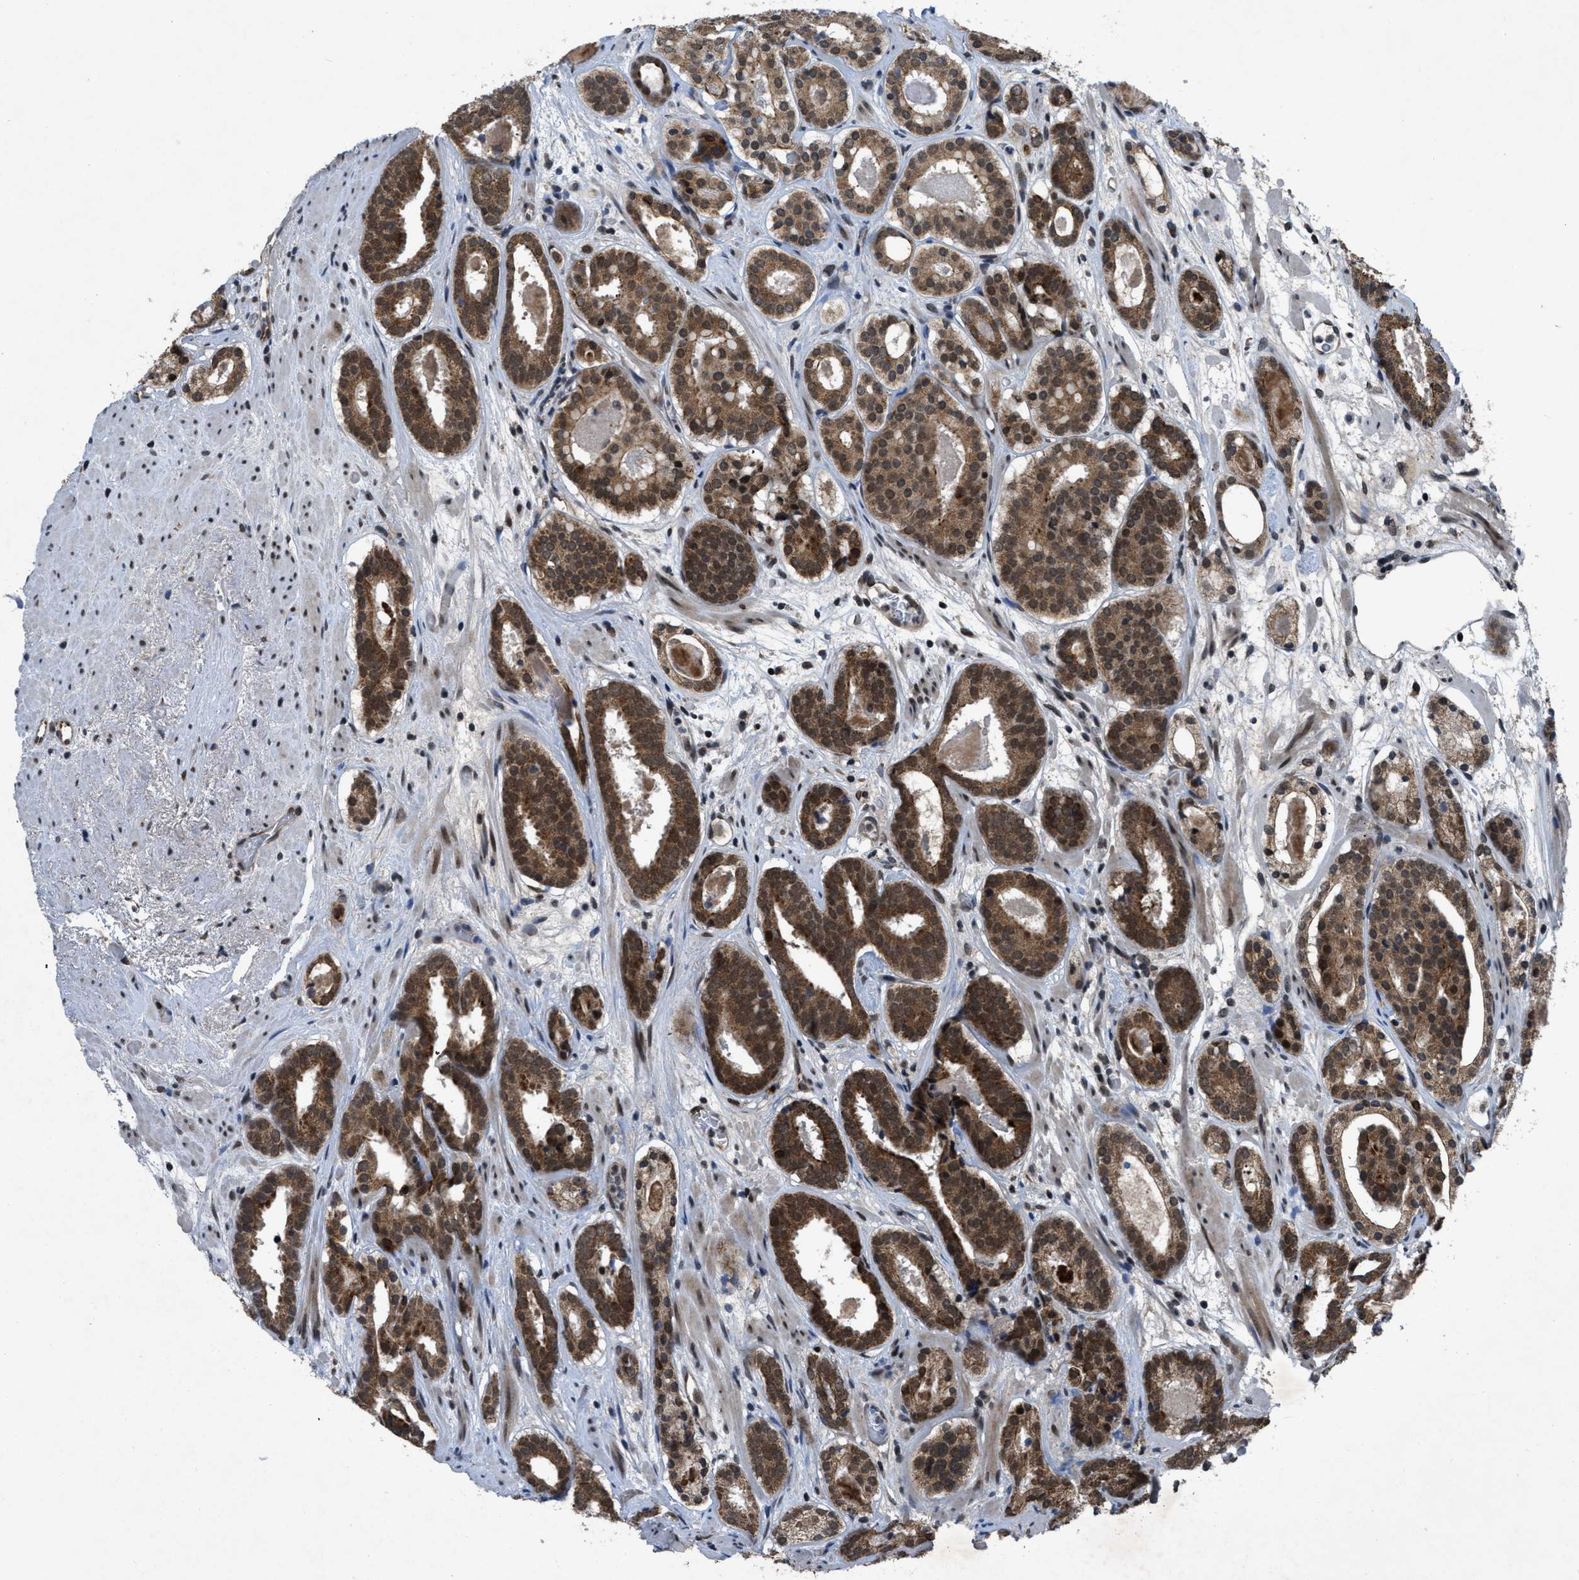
{"staining": {"intensity": "moderate", "quantity": ">75%", "location": "cytoplasmic/membranous,nuclear"}, "tissue": "prostate cancer", "cell_type": "Tumor cells", "image_type": "cancer", "snomed": [{"axis": "morphology", "description": "Adenocarcinoma, Low grade"}, {"axis": "topography", "description": "Prostate"}], "caption": "Protein staining of low-grade adenocarcinoma (prostate) tissue shows moderate cytoplasmic/membranous and nuclear expression in about >75% of tumor cells. (DAB (3,3'-diaminobenzidine) = brown stain, brightfield microscopy at high magnification).", "gene": "ZNHIT1", "patient": {"sex": "male", "age": 69}}